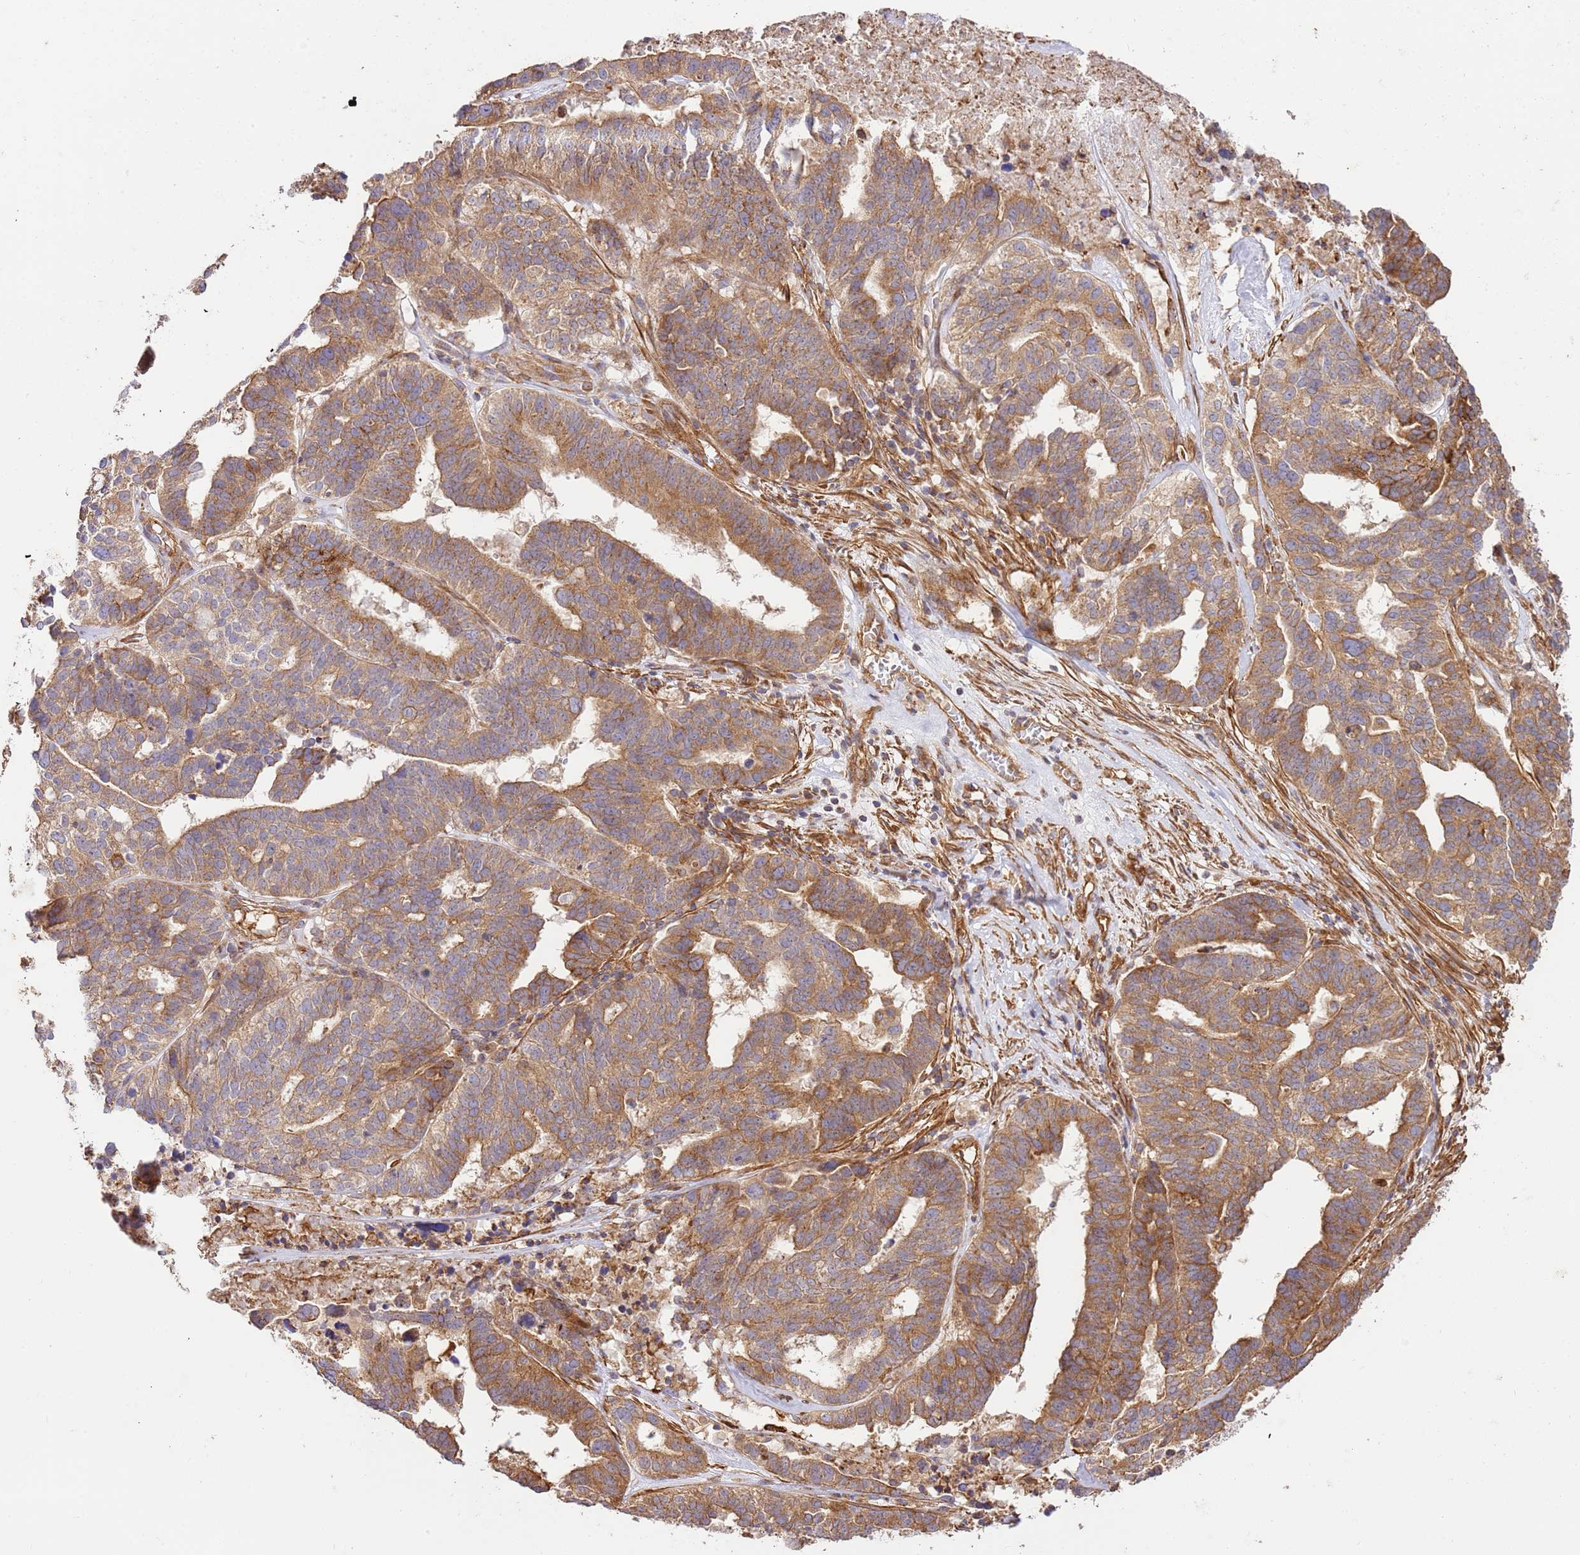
{"staining": {"intensity": "moderate", "quantity": ">75%", "location": "cytoplasmic/membranous"}, "tissue": "ovarian cancer", "cell_type": "Tumor cells", "image_type": "cancer", "snomed": [{"axis": "morphology", "description": "Cystadenocarcinoma, serous, NOS"}, {"axis": "topography", "description": "Ovary"}], "caption": "Ovarian cancer stained with immunohistochemistry (IHC) reveals moderate cytoplasmic/membranous staining in approximately >75% of tumor cells.", "gene": "ZBTB39", "patient": {"sex": "female", "age": 59}}